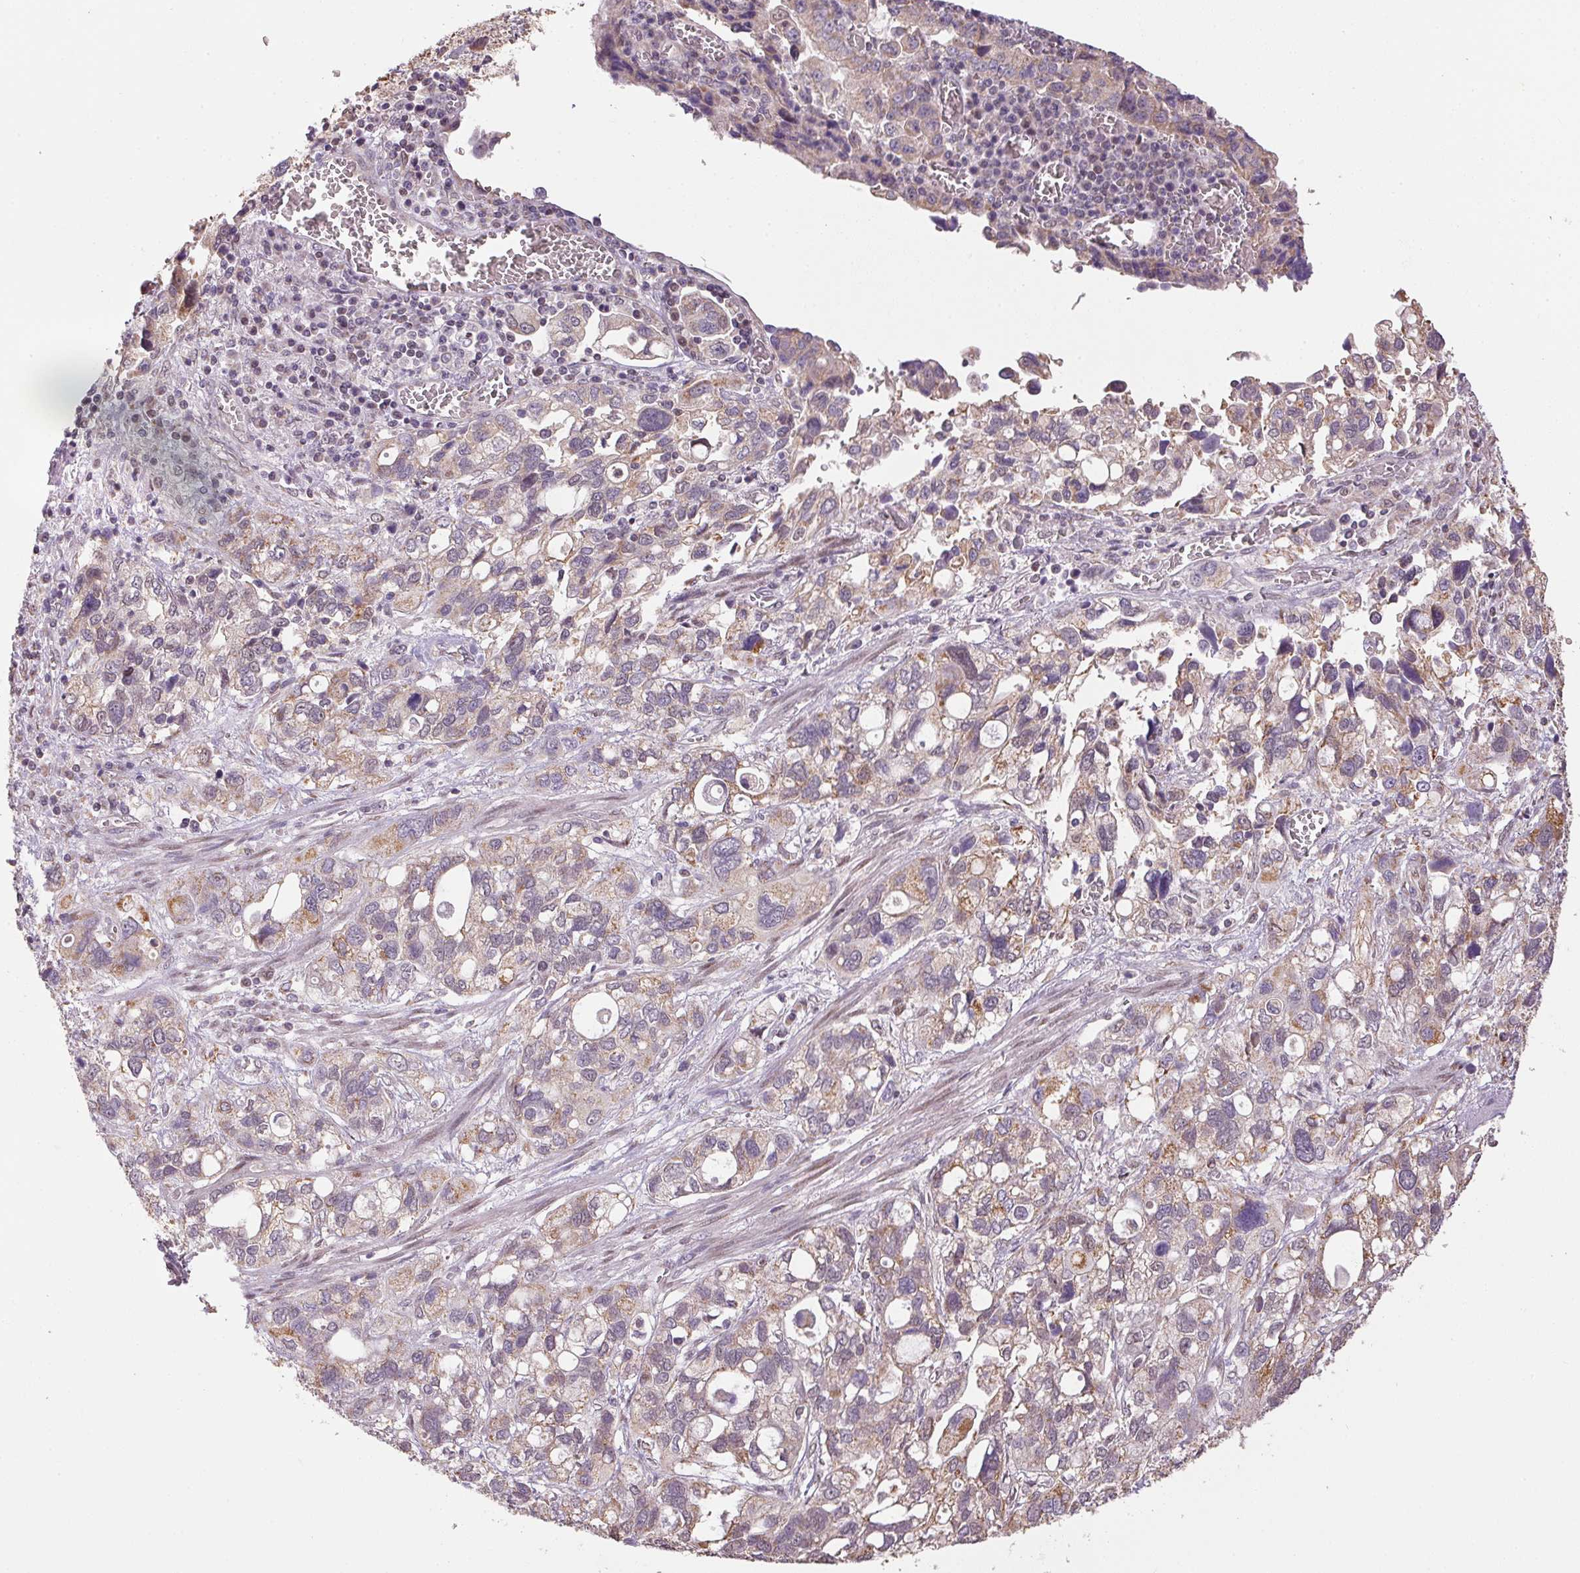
{"staining": {"intensity": "weak", "quantity": "<25%", "location": "cytoplasmic/membranous"}, "tissue": "stomach cancer", "cell_type": "Tumor cells", "image_type": "cancer", "snomed": [{"axis": "morphology", "description": "Adenocarcinoma, NOS"}, {"axis": "topography", "description": "Stomach, upper"}], "caption": "The micrograph displays no significant positivity in tumor cells of stomach adenocarcinoma. The staining is performed using DAB (3,3'-diaminobenzidine) brown chromogen with nuclei counter-stained in using hematoxylin.", "gene": "SC5D", "patient": {"sex": "female", "age": 81}}